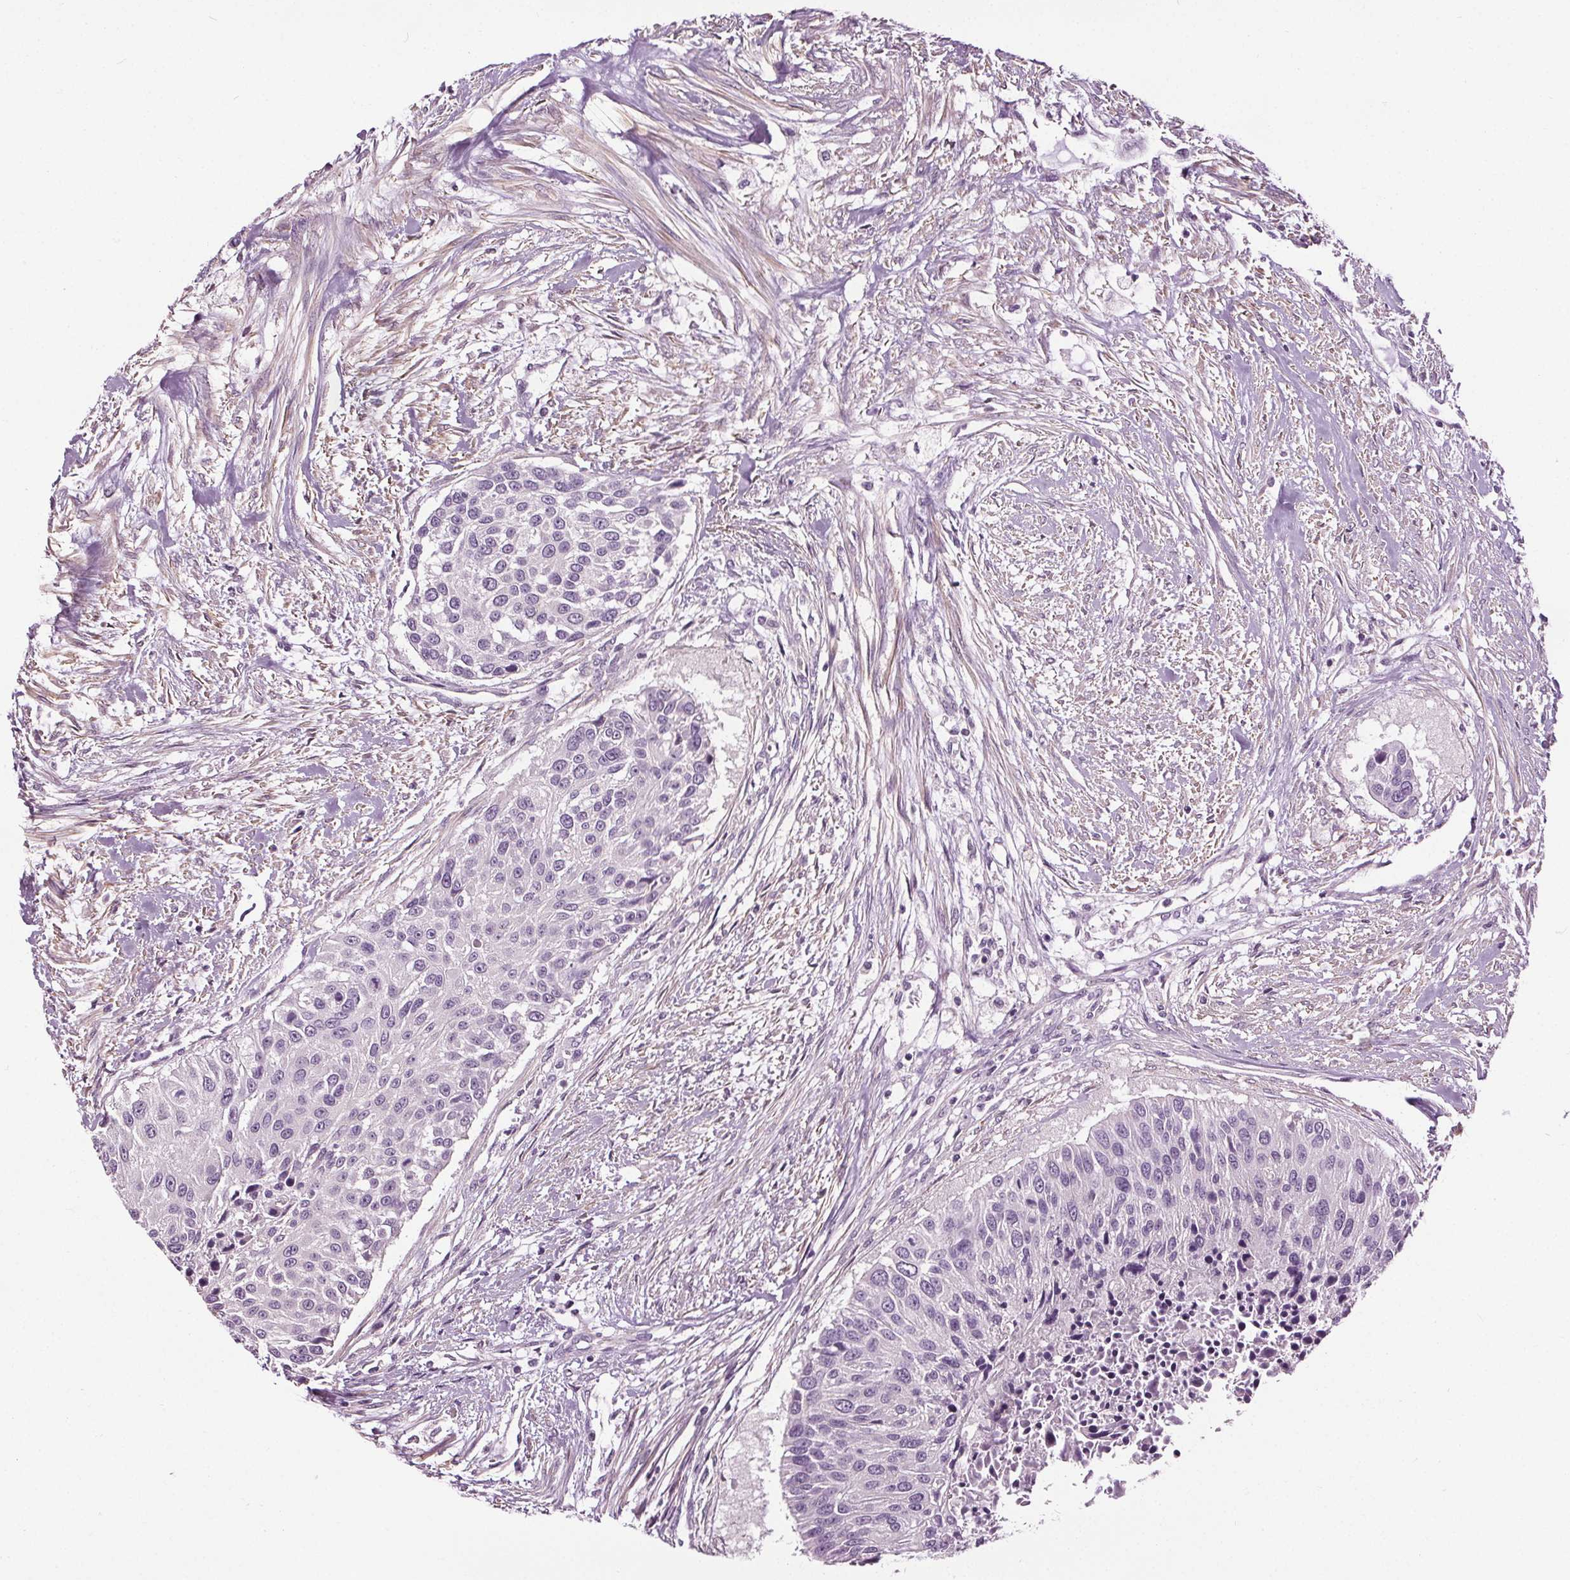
{"staining": {"intensity": "negative", "quantity": "none", "location": "none"}, "tissue": "urothelial cancer", "cell_type": "Tumor cells", "image_type": "cancer", "snomed": [{"axis": "morphology", "description": "Urothelial carcinoma, NOS"}, {"axis": "topography", "description": "Urinary bladder"}], "caption": "Immunohistochemical staining of human urothelial cancer exhibits no significant positivity in tumor cells.", "gene": "RASA1", "patient": {"sex": "male", "age": 55}}